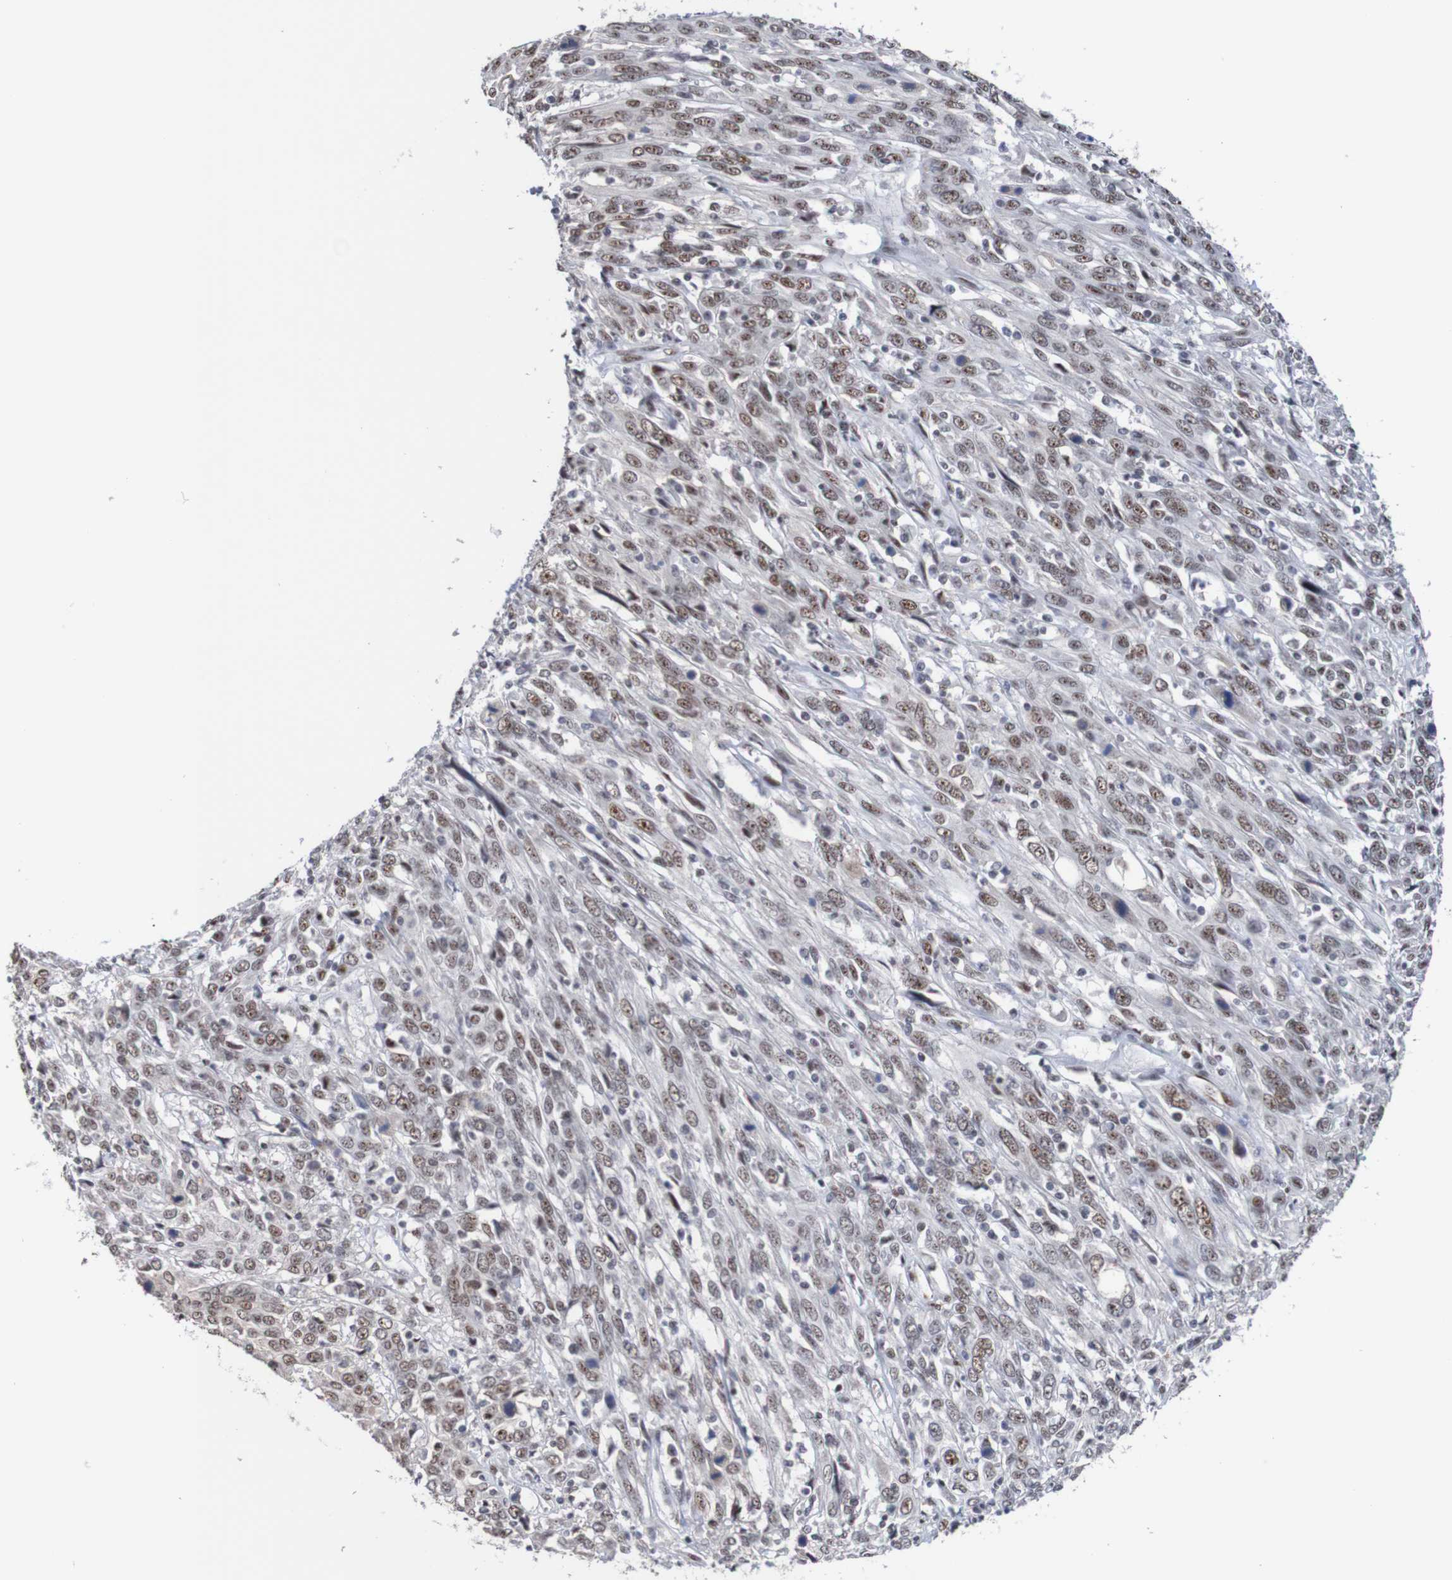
{"staining": {"intensity": "moderate", "quantity": ">75%", "location": "nuclear"}, "tissue": "cervical cancer", "cell_type": "Tumor cells", "image_type": "cancer", "snomed": [{"axis": "morphology", "description": "Squamous cell carcinoma, NOS"}, {"axis": "topography", "description": "Cervix"}], "caption": "The immunohistochemical stain labels moderate nuclear expression in tumor cells of cervical cancer (squamous cell carcinoma) tissue.", "gene": "CDC5L", "patient": {"sex": "female", "age": 46}}